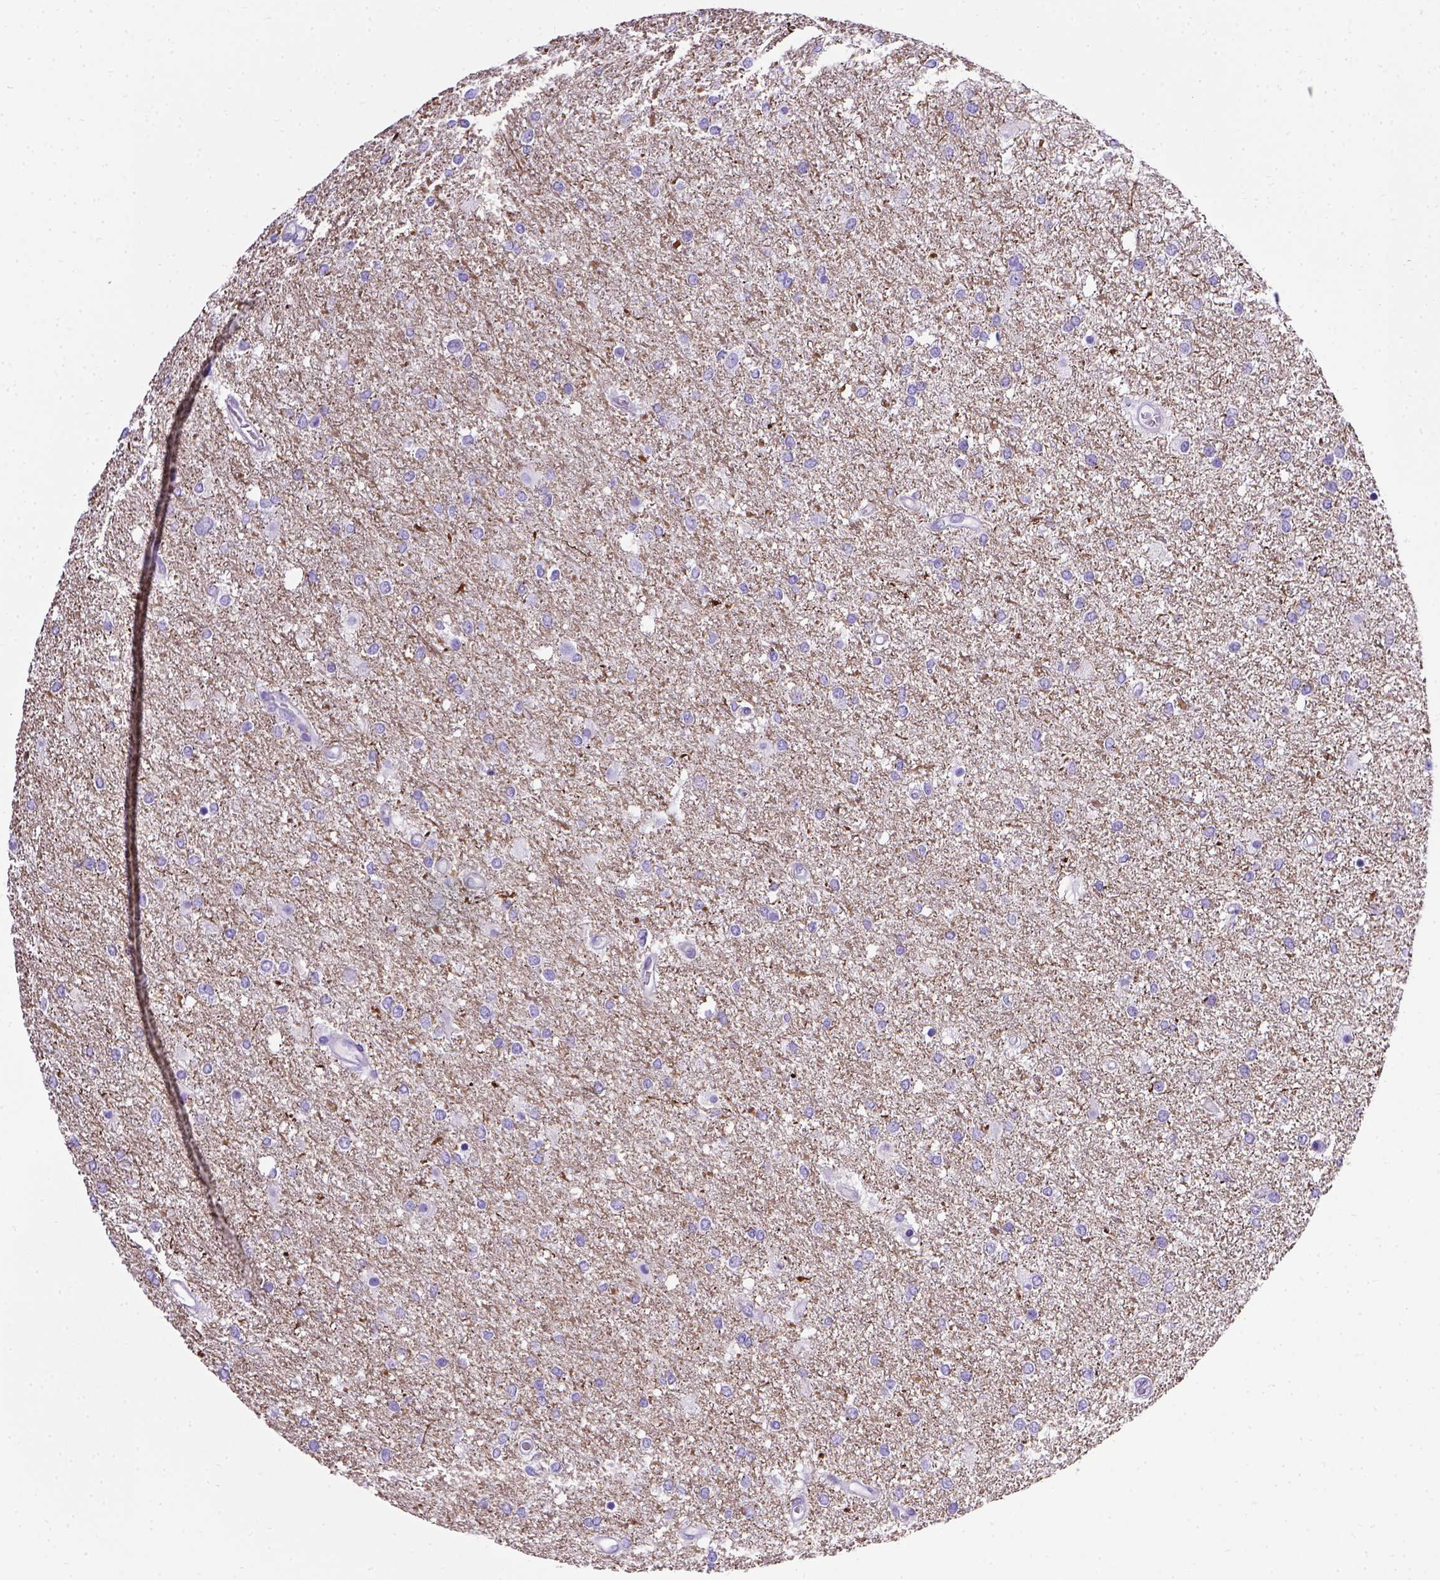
{"staining": {"intensity": "negative", "quantity": "none", "location": "none"}, "tissue": "glioma", "cell_type": "Tumor cells", "image_type": "cancer", "snomed": [{"axis": "morphology", "description": "Glioma, malignant, High grade"}, {"axis": "topography", "description": "Brain"}], "caption": "DAB immunohistochemical staining of glioma exhibits no significant staining in tumor cells.", "gene": "ADAM12", "patient": {"sex": "female", "age": 61}}